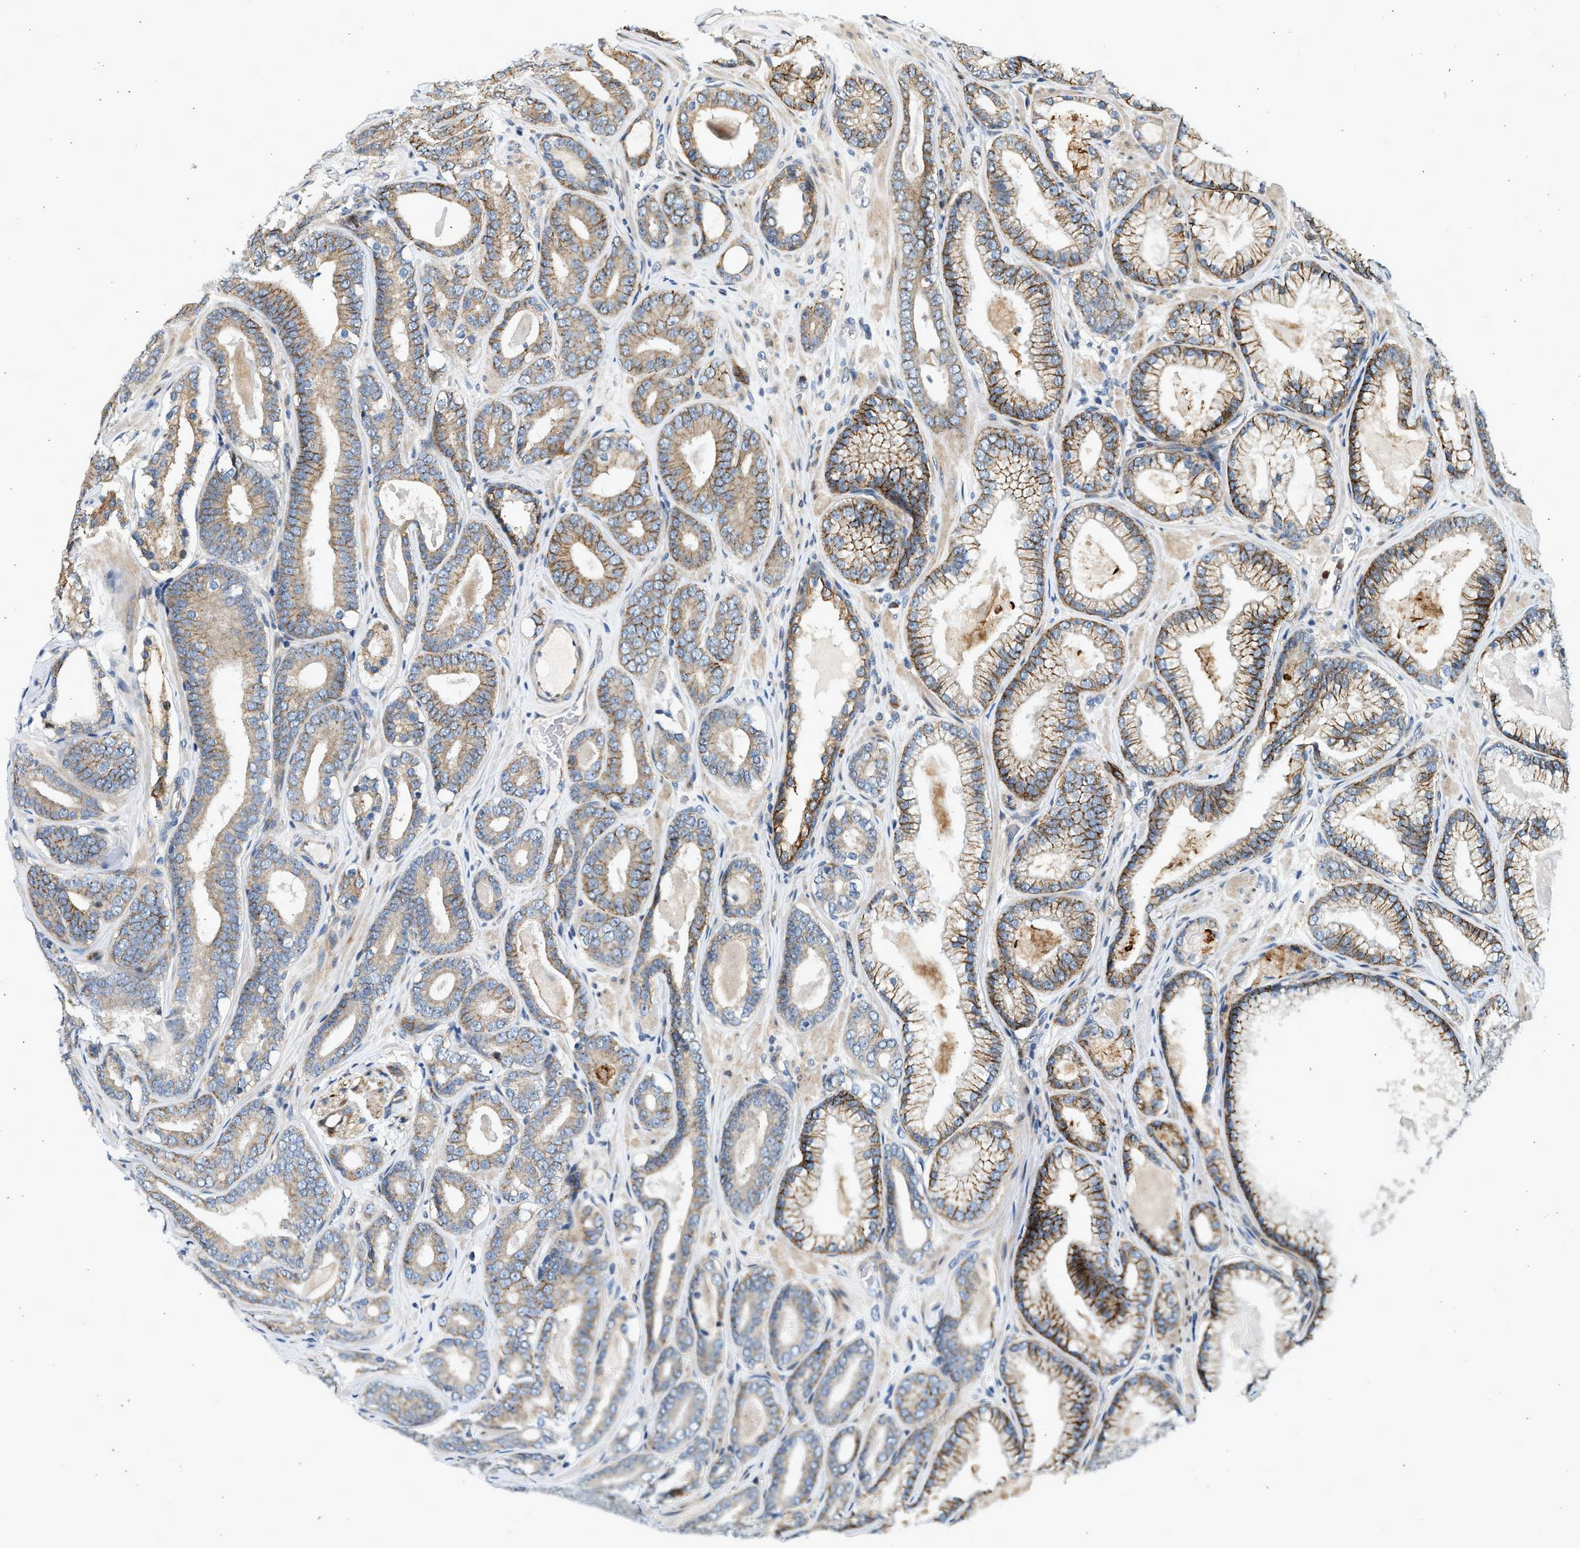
{"staining": {"intensity": "moderate", "quantity": "25%-75%", "location": "cytoplasmic/membranous"}, "tissue": "prostate cancer", "cell_type": "Tumor cells", "image_type": "cancer", "snomed": [{"axis": "morphology", "description": "Adenocarcinoma, High grade"}, {"axis": "topography", "description": "Prostate"}], "caption": "Immunohistochemical staining of human prostate high-grade adenocarcinoma displays medium levels of moderate cytoplasmic/membranous protein positivity in approximately 25%-75% of tumor cells. (DAB (3,3'-diaminobenzidine) IHC with brightfield microscopy, high magnification).", "gene": "NRSN2", "patient": {"sex": "male", "age": 60}}